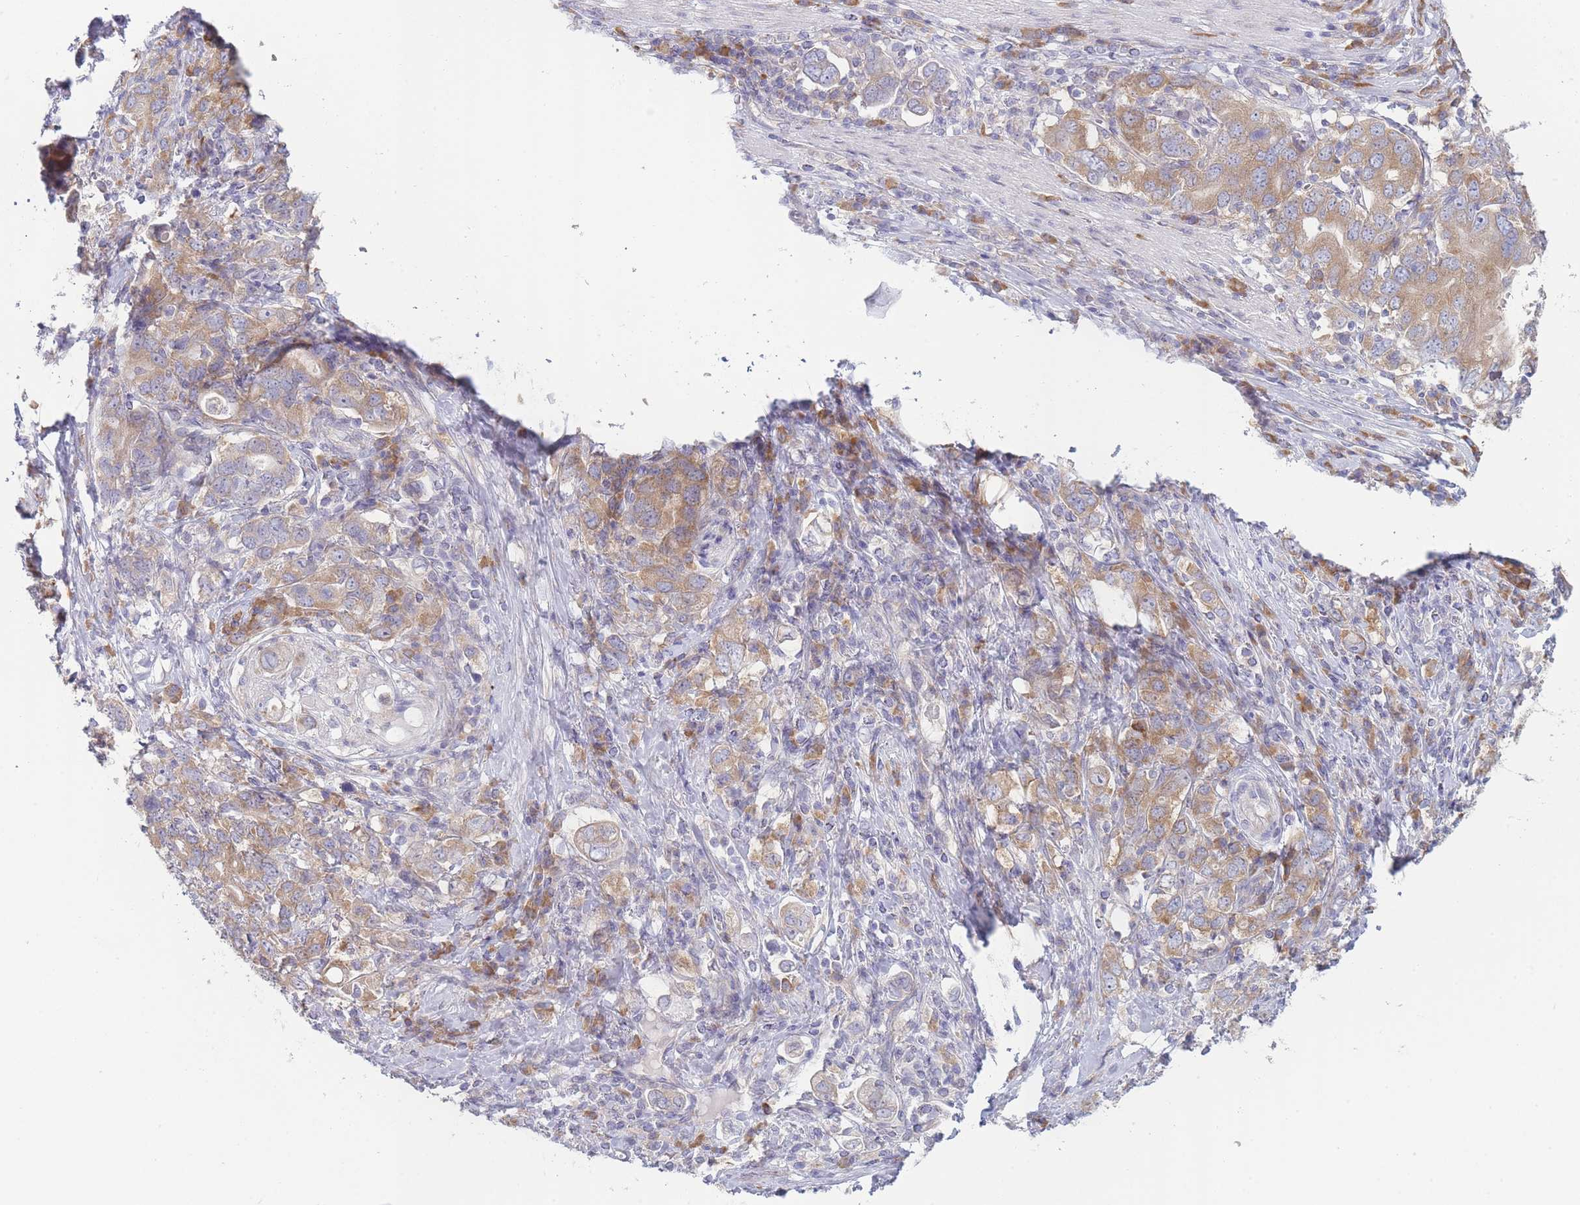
{"staining": {"intensity": "moderate", "quantity": ">75%", "location": "cytoplasmic/membranous"}, "tissue": "stomach cancer", "cell_type": "Tumor cells", "image_type": "cancer", "snomed": [{"axis": "morphology", "description": "Adenocarcinoma, NOS"}, {"axis": "topography", "description": "Stomach, upper"}, {"axis": "topography", "description": "Stomach"}], "caption": "Protein expression analysis of human stomach cancer reveals moderate cytoplasmic/membranous positivity in about >75% of tumor cells.", "gene": "OR5L2", "patient": {"sex": "male", "age": 62}}